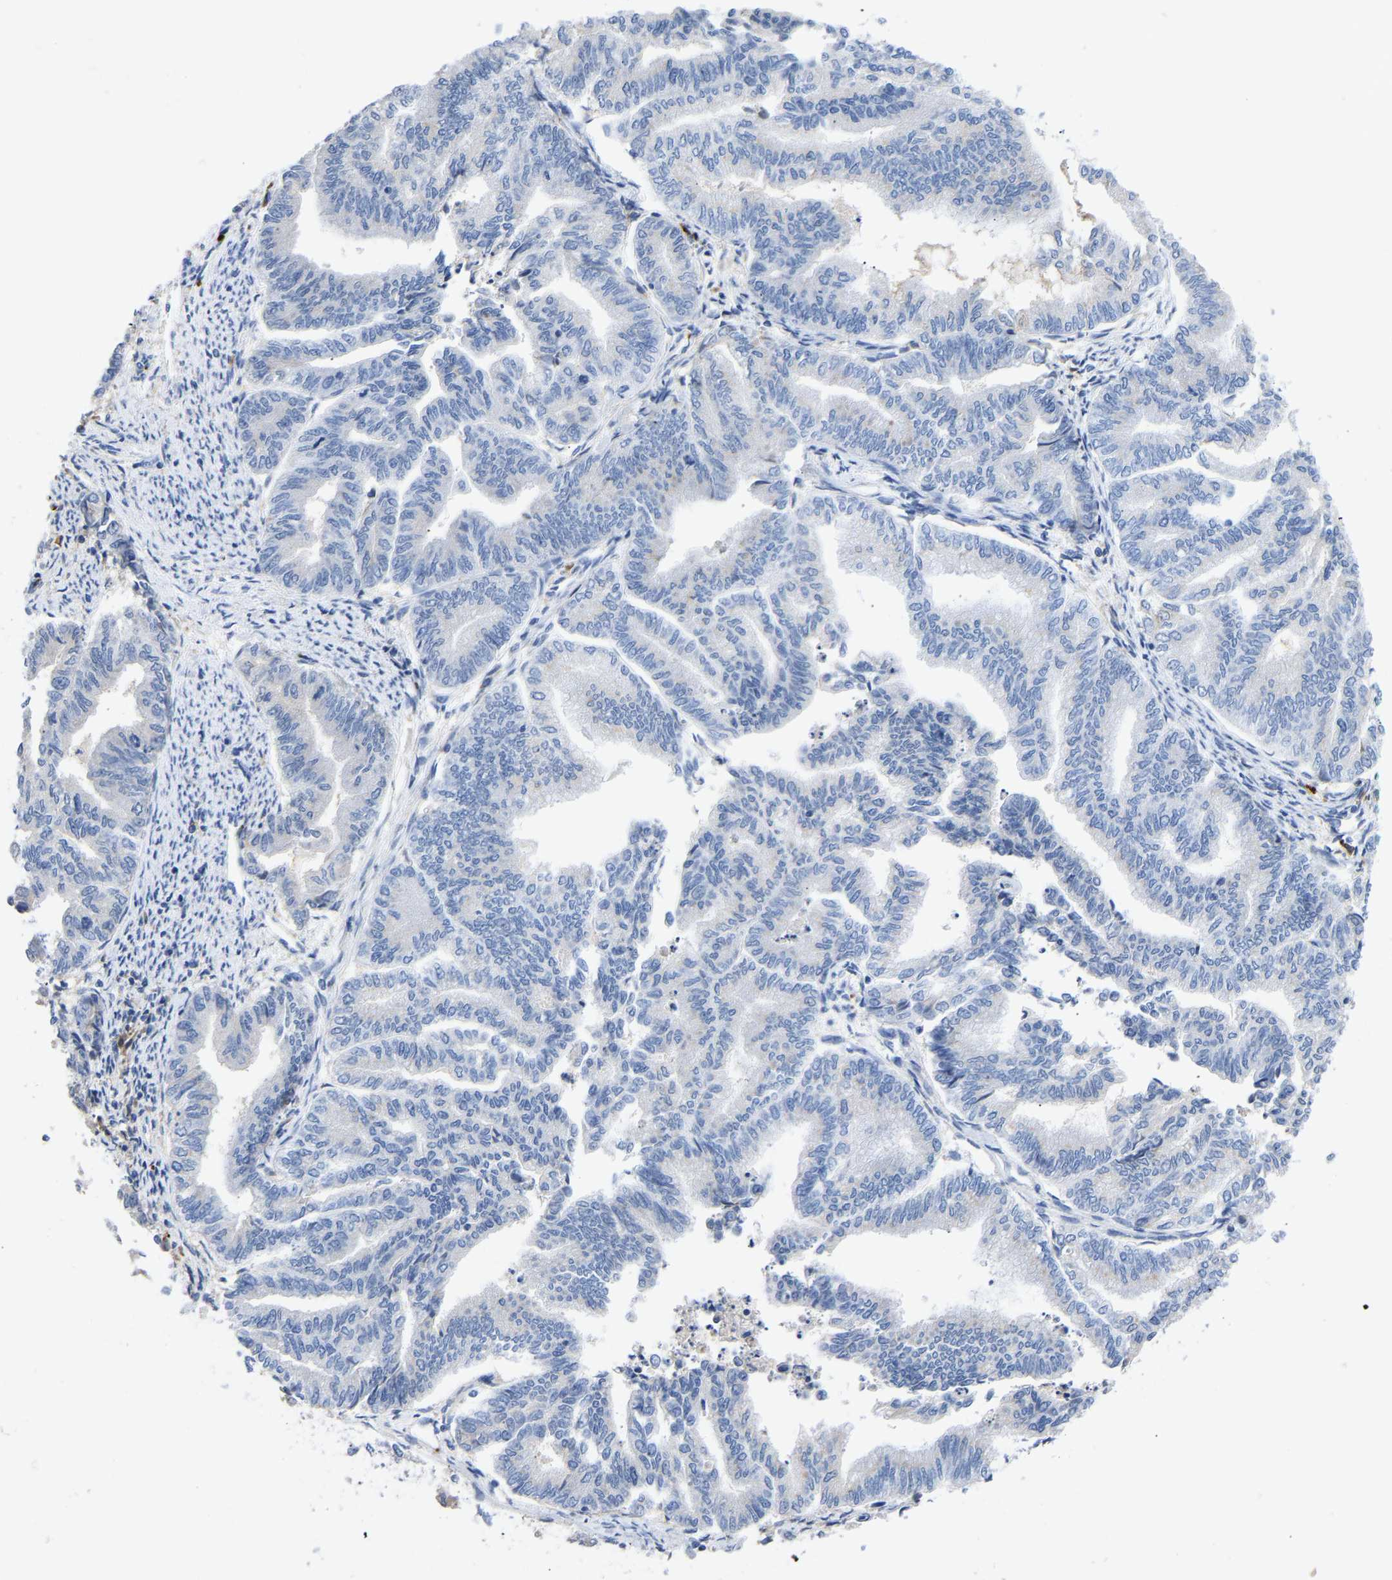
{"staining": {"intensity": "negative", "quantity": "none", "location": "none"}, "tissue": "endometrial cancer", "cell_type": "Tumor cells", "image_type": "cancer", "snomed": [{"axis": "morphology", "description": "Adenocarcinoma, NOS"}, {"axis": "topography", "description": "Endometrium"}], "caption": "This is an immunohistochemistry histopathology image of endometrial cancer (adenocarcinoma). There is no expression in tumor cells.", "gene": "FGF18", "patient": {"sex": "female", "age": 79}}